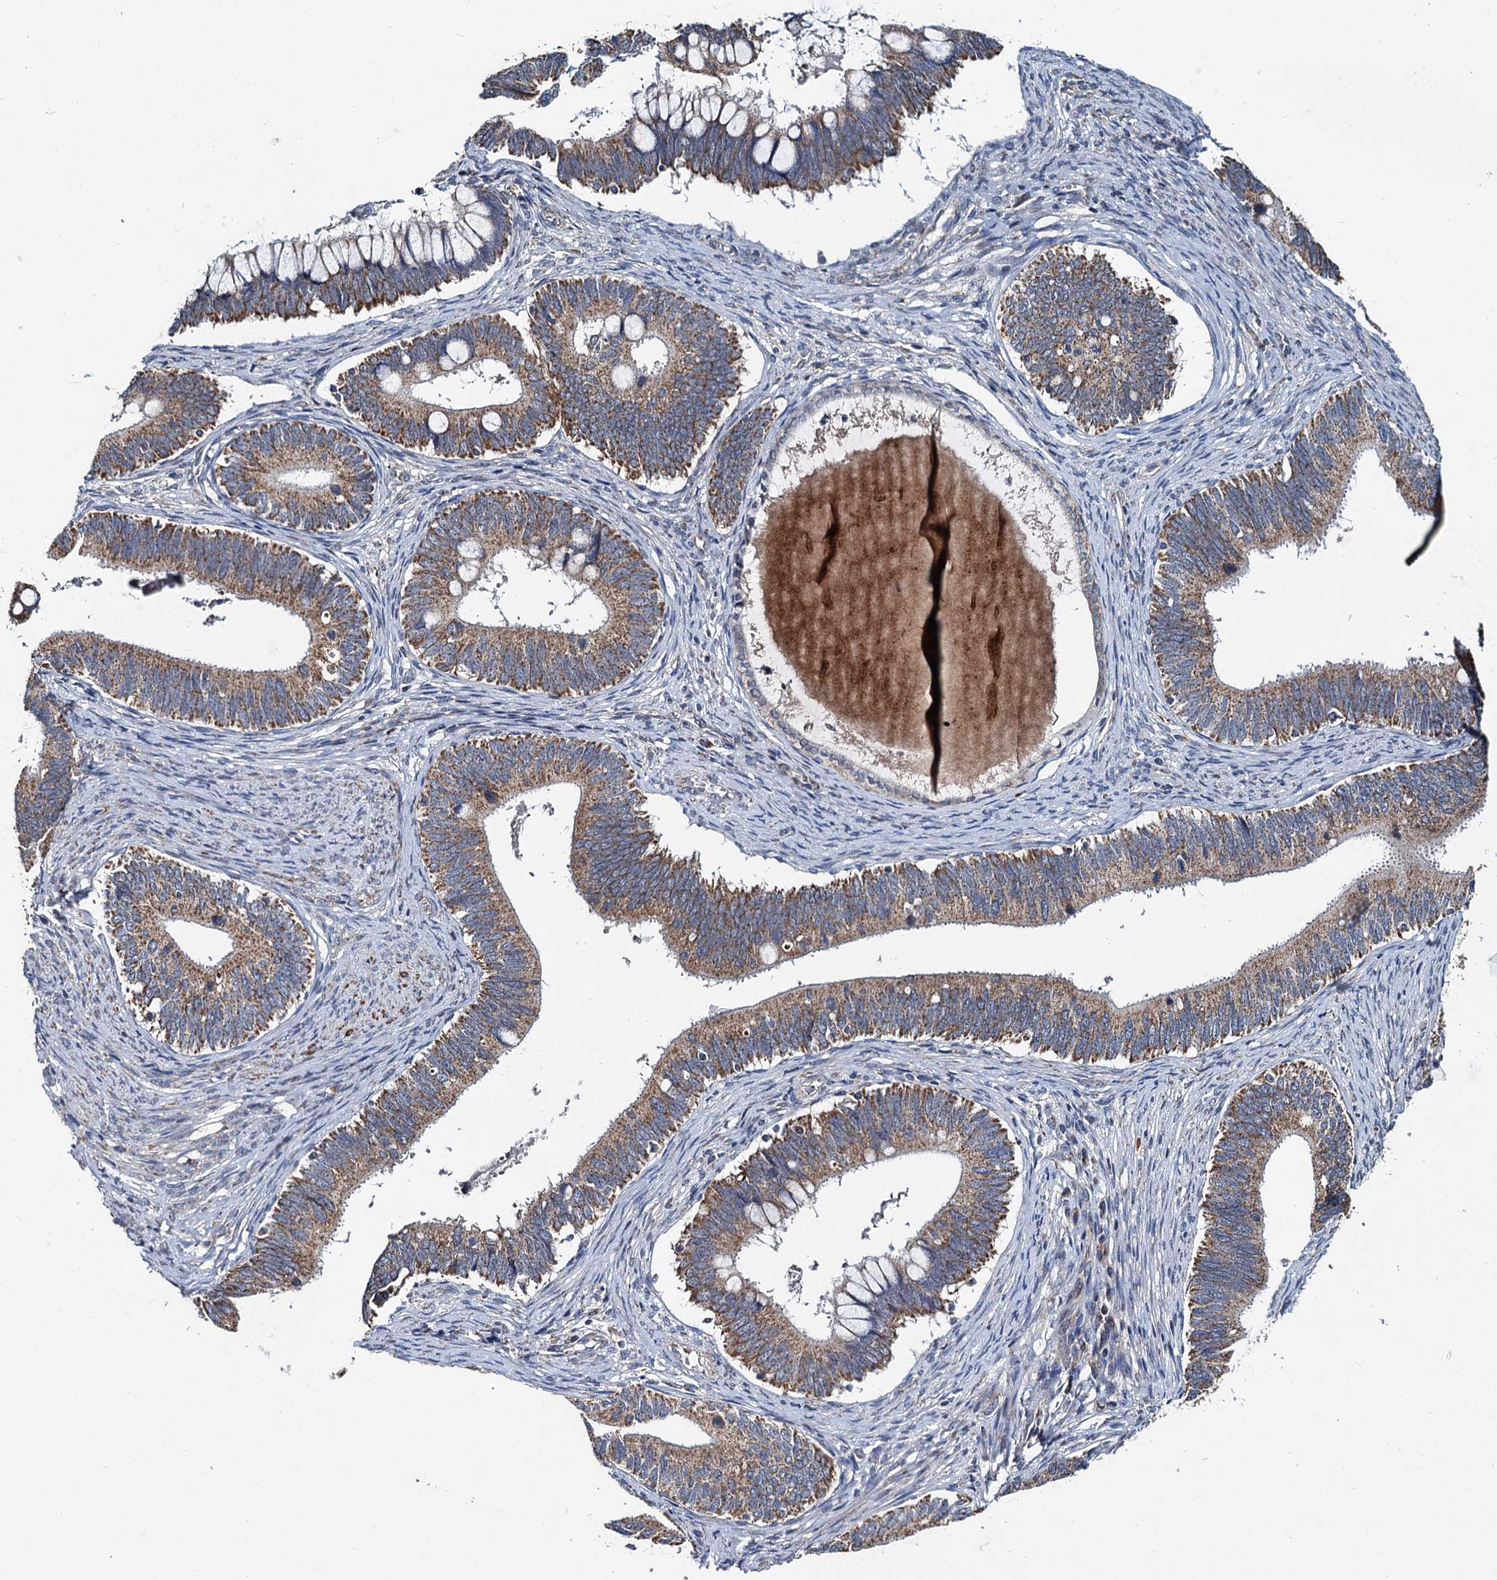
{"staining": {"intensity": "moderate", "quantity": ">75%", "location": "cytoplasmic/membranous"}, "tissue": "cervical cancer", "cell_type": "Tumor cells", "image_type": "cancer", "snomed": [{"axis": "morphology", "description": "Adenocarcinoma, NOS"}, {"axis": "topography", "description": "Cervix"}], "caption": "Immunohistochemical staining of human cervical cancer shows moderate cytoplasmic/membranous protein expression in about >75% of tumor cells.", "gene": "SPRYD3", "patient": {"sex": "female", "age": 42}}